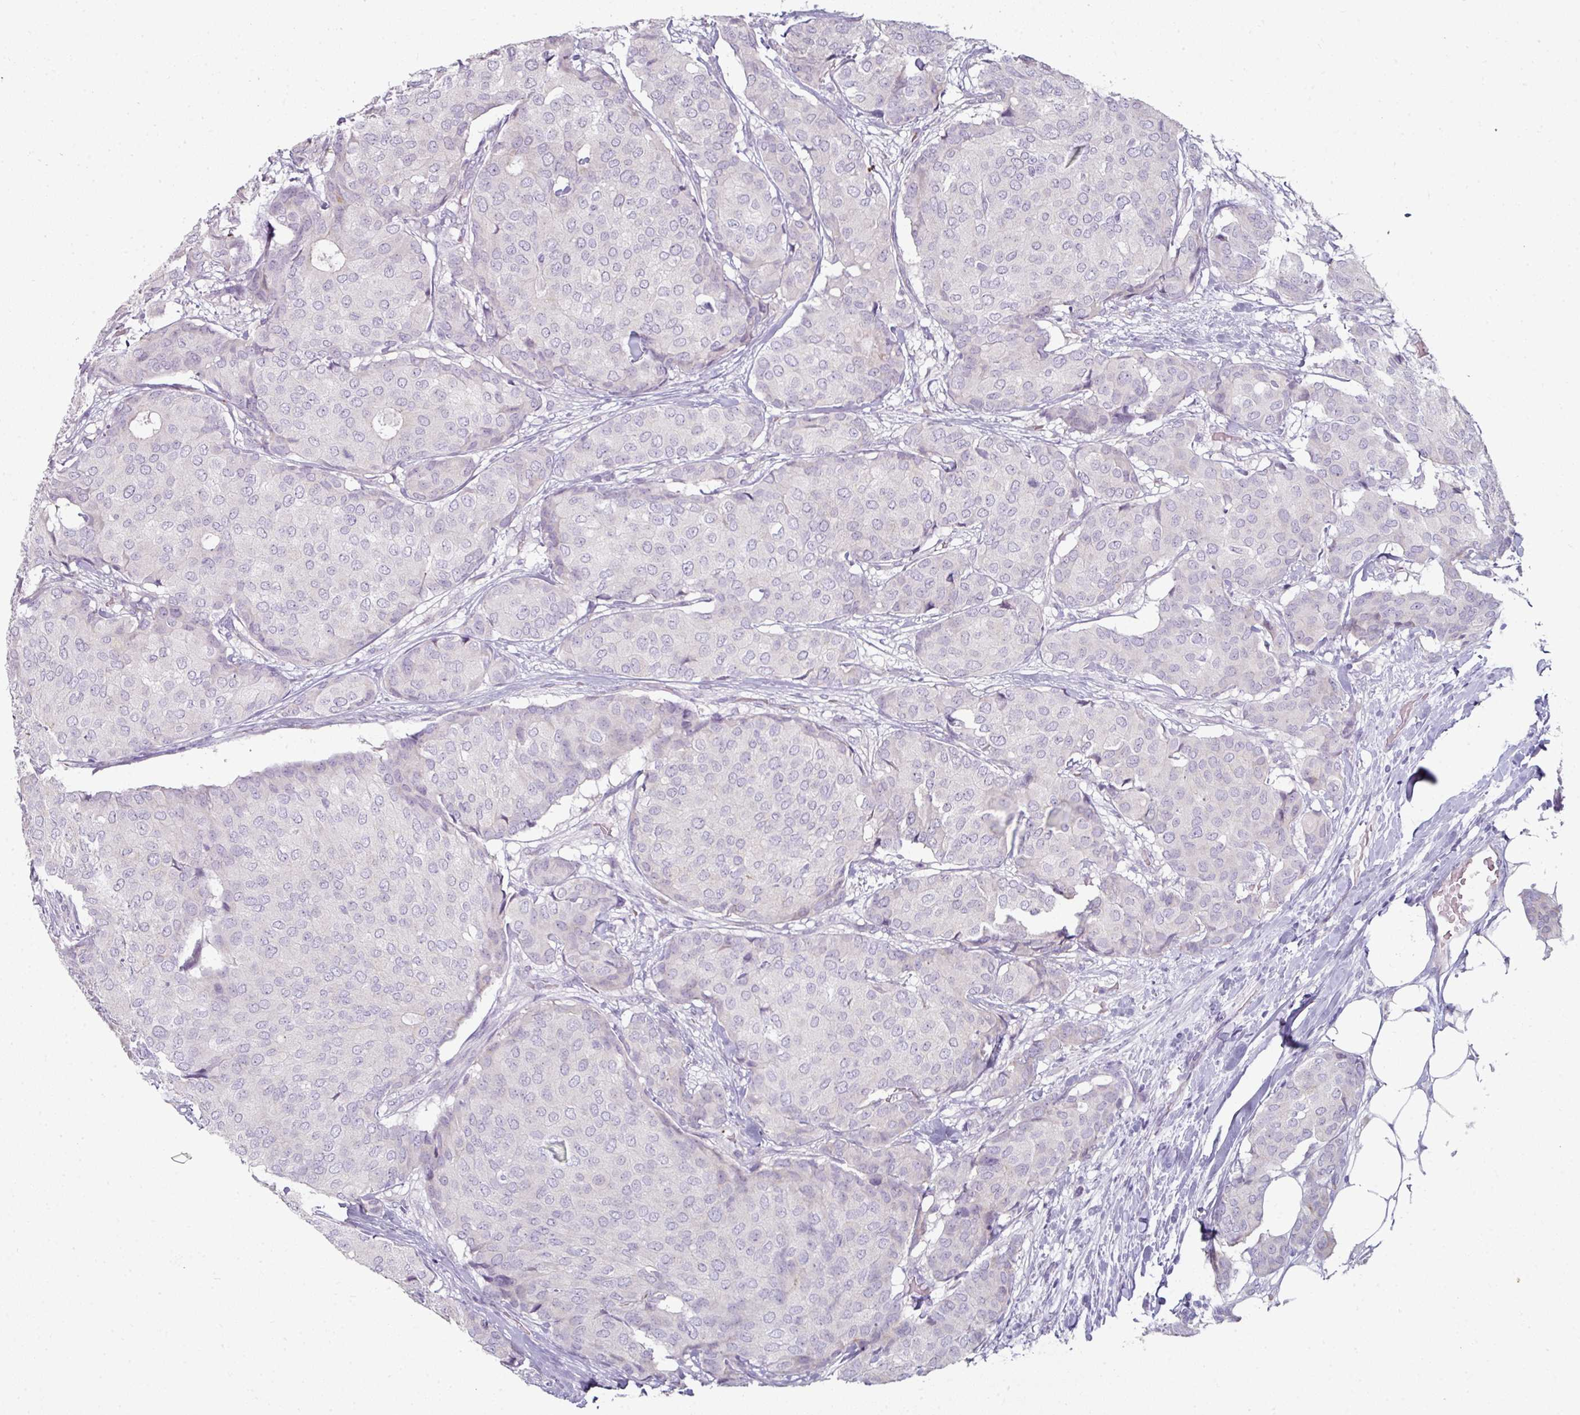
{"staining": {"intensity": "negative", "quantity": "none", "location": "none"}, "tissue": "breast cancer", "cell_type": "Tumor cells", "image_type": "cancer", "snomed": [{"axis": "morphology", "description": "Duct carcinoma"}, {"axis": "topography", "description": "Breast"}], "caption": "Tumor cells show no significant protein positivity in breast cancer.", "gene": "FHAD1", "patient": {"sex": "female", "age": 75}}